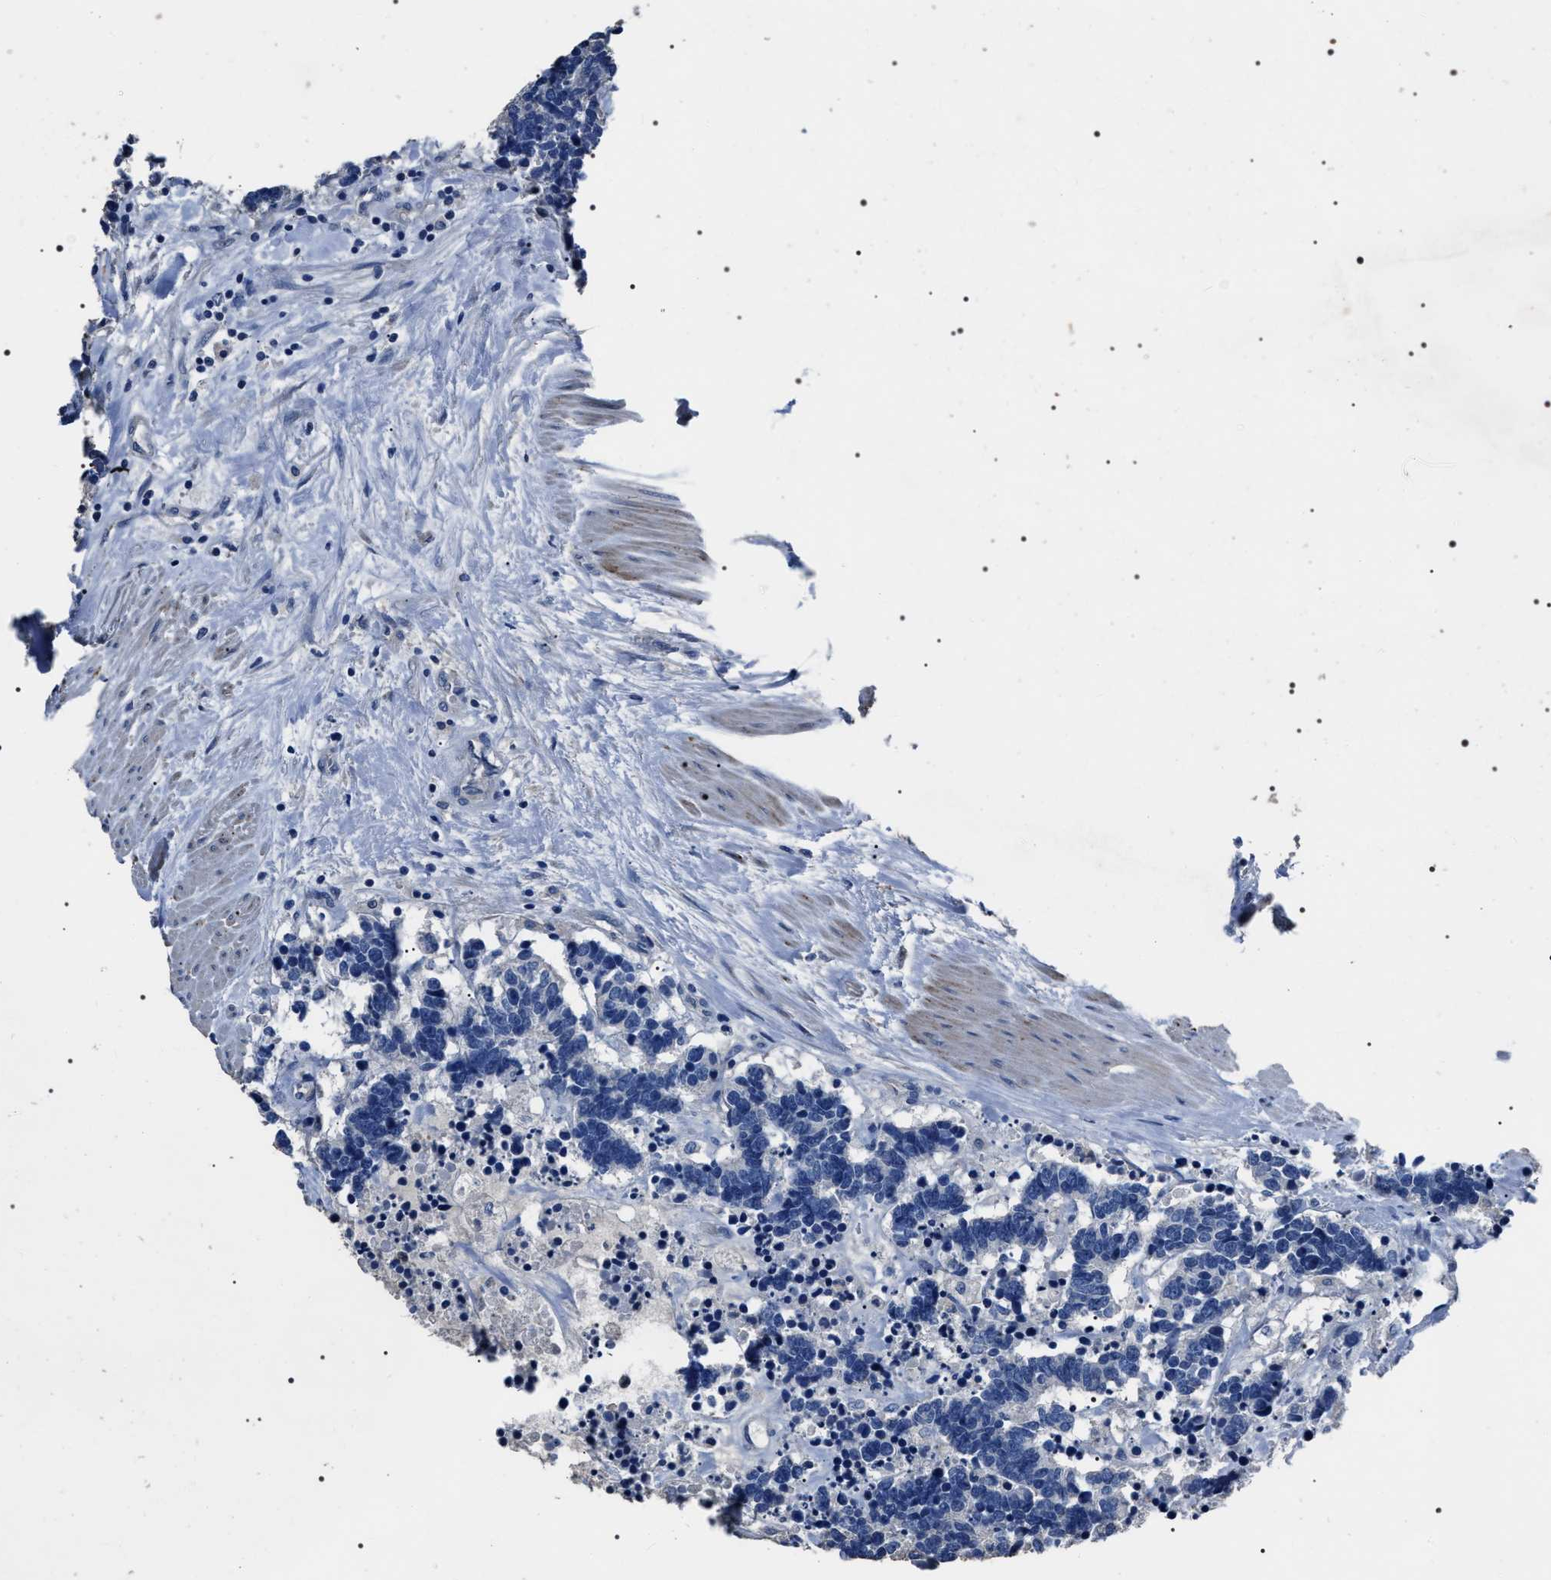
{"staining": {"intensity": "negative", "quantity": "none", "location": "none"}, "tissue": "carcinoid", "cell_type": "Tumor cells", "image_type": "cancer", "snomed": [{"axis": "morphology", "description": "Carcinoma, NOS"}, {"axis": "morphology", "description": "Carcinoid, malignant, NOS"}, {"axis": "topography", "description": "Urinary bladder"}], "caption": "DAB (3,3'-diaminobenzidine) immunohistochemical staining of carcinoid reveals no significant staining in tumor cells.", "gene": "TRIM54", "patient": {"sex": "male", "age": 57}}